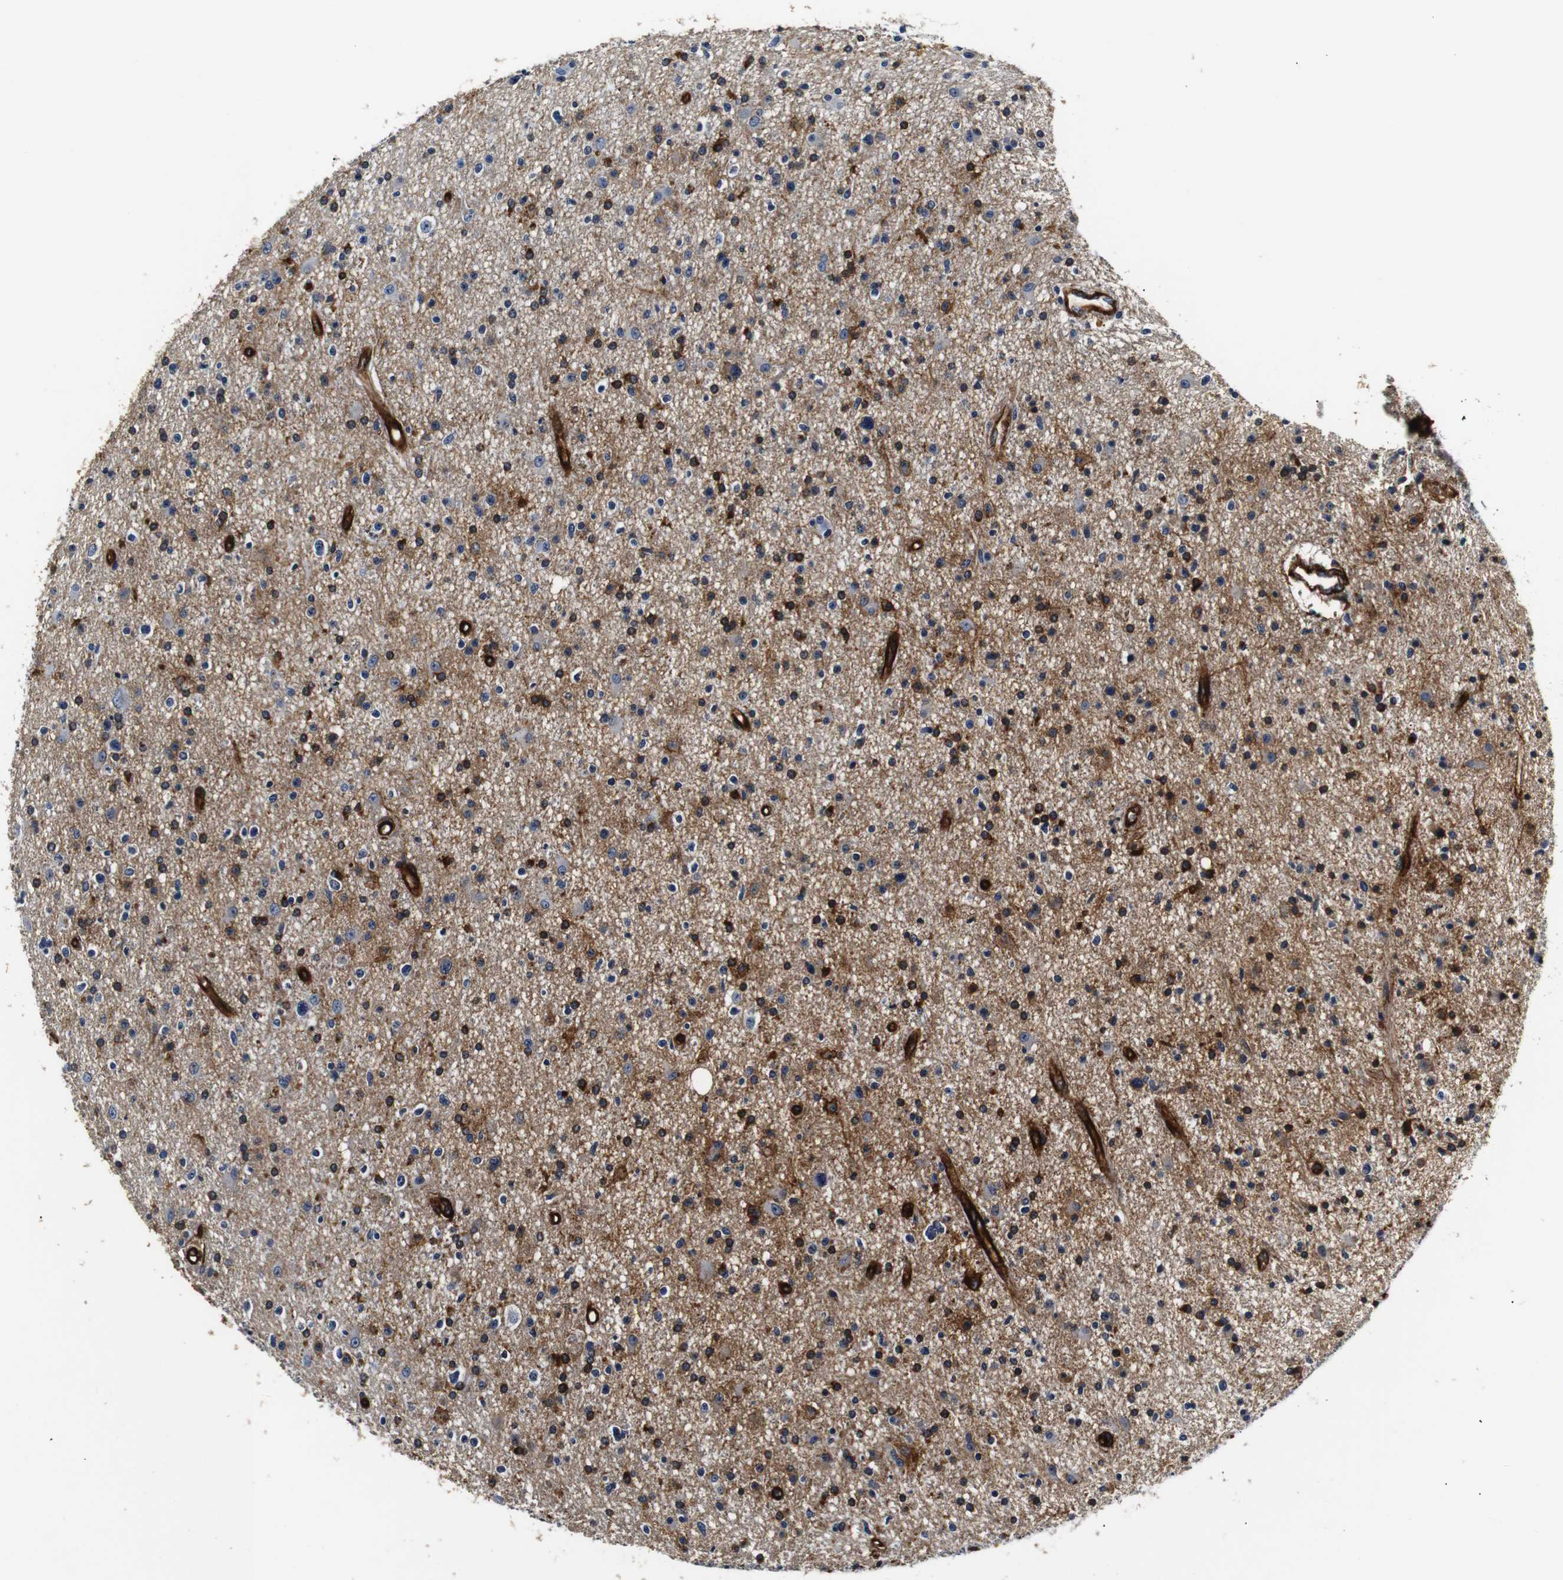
{"staining": {"intensity": "moderate", "quantity": "<25%", "location": "cytoplasmic/membranous"}, "tissue": "glioma", "cell_type": "Tumor cells", "image_type": "cancer", "snomed": [{"axis": "morphology", "description": "Glioma, malignant, High grade"}, {"axis": "topography", "description": "Brain"}], "caption": "IHC (DAB (3,3'-diaminobenzidine)) staining of glioma demonstrates moderate cytoplasmic/membranous protein positivity in approximately <25% of tumor cells.", "gene": "CAV2", "patient": {"sex": "male", "age": 33}}